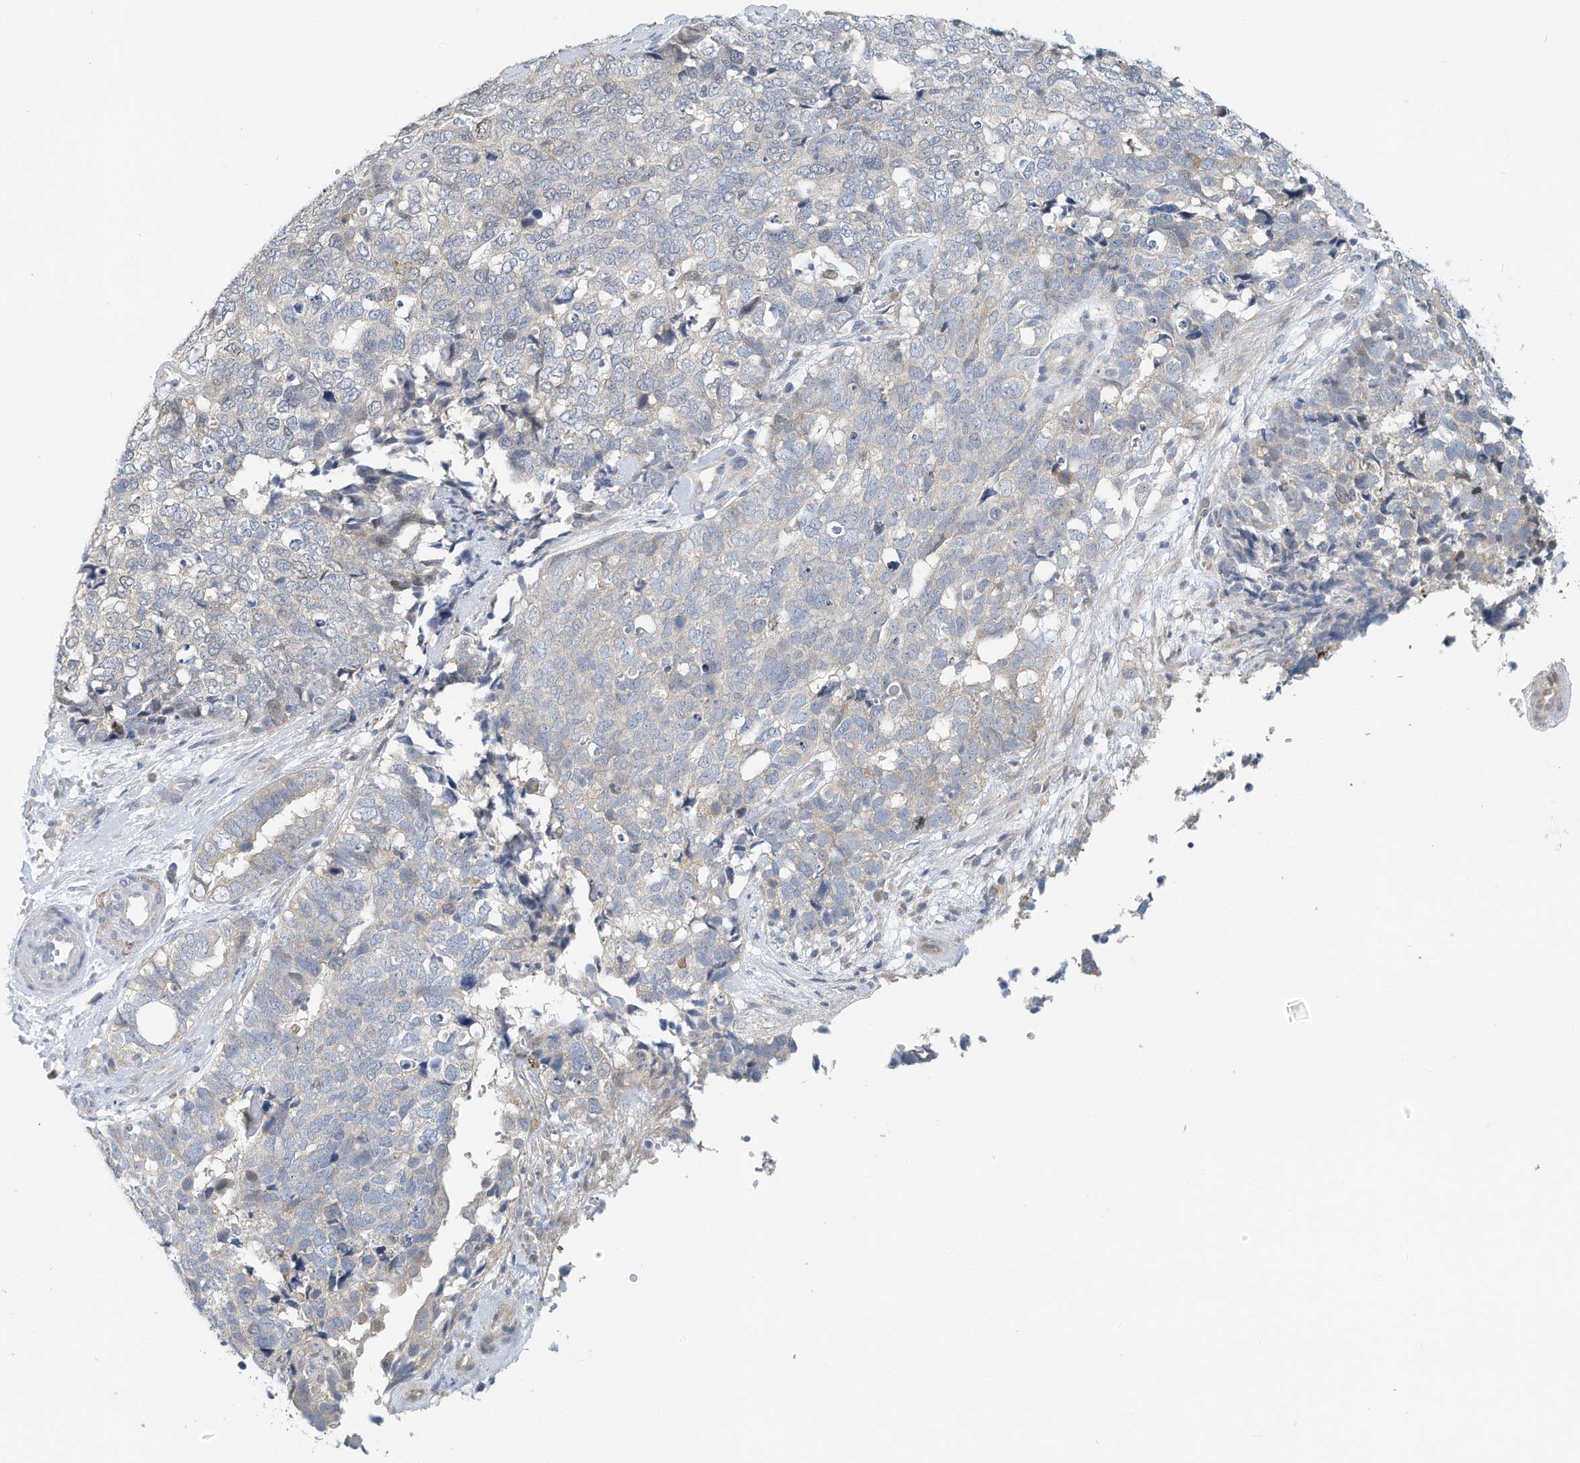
{"staining": {"intensity": "negative", "quantity": "none", "location": "none"}, "tissue": "cervical cancer", "cell_type": "Tumor cells", "image_type": "cancer", "snomed": [{"axis": "morphology", "description": "Squamous cell carcinoma, NOS"}, {"axis": "topography", "description": "Cervix"}], "caption": "Squamous cell carcinoma (cervical) was stained to show a protein in brown. There is no significant staining in tumor cells.", "gene": "ARHGAP28", "patient": {"sex": "female", "age": 63}}